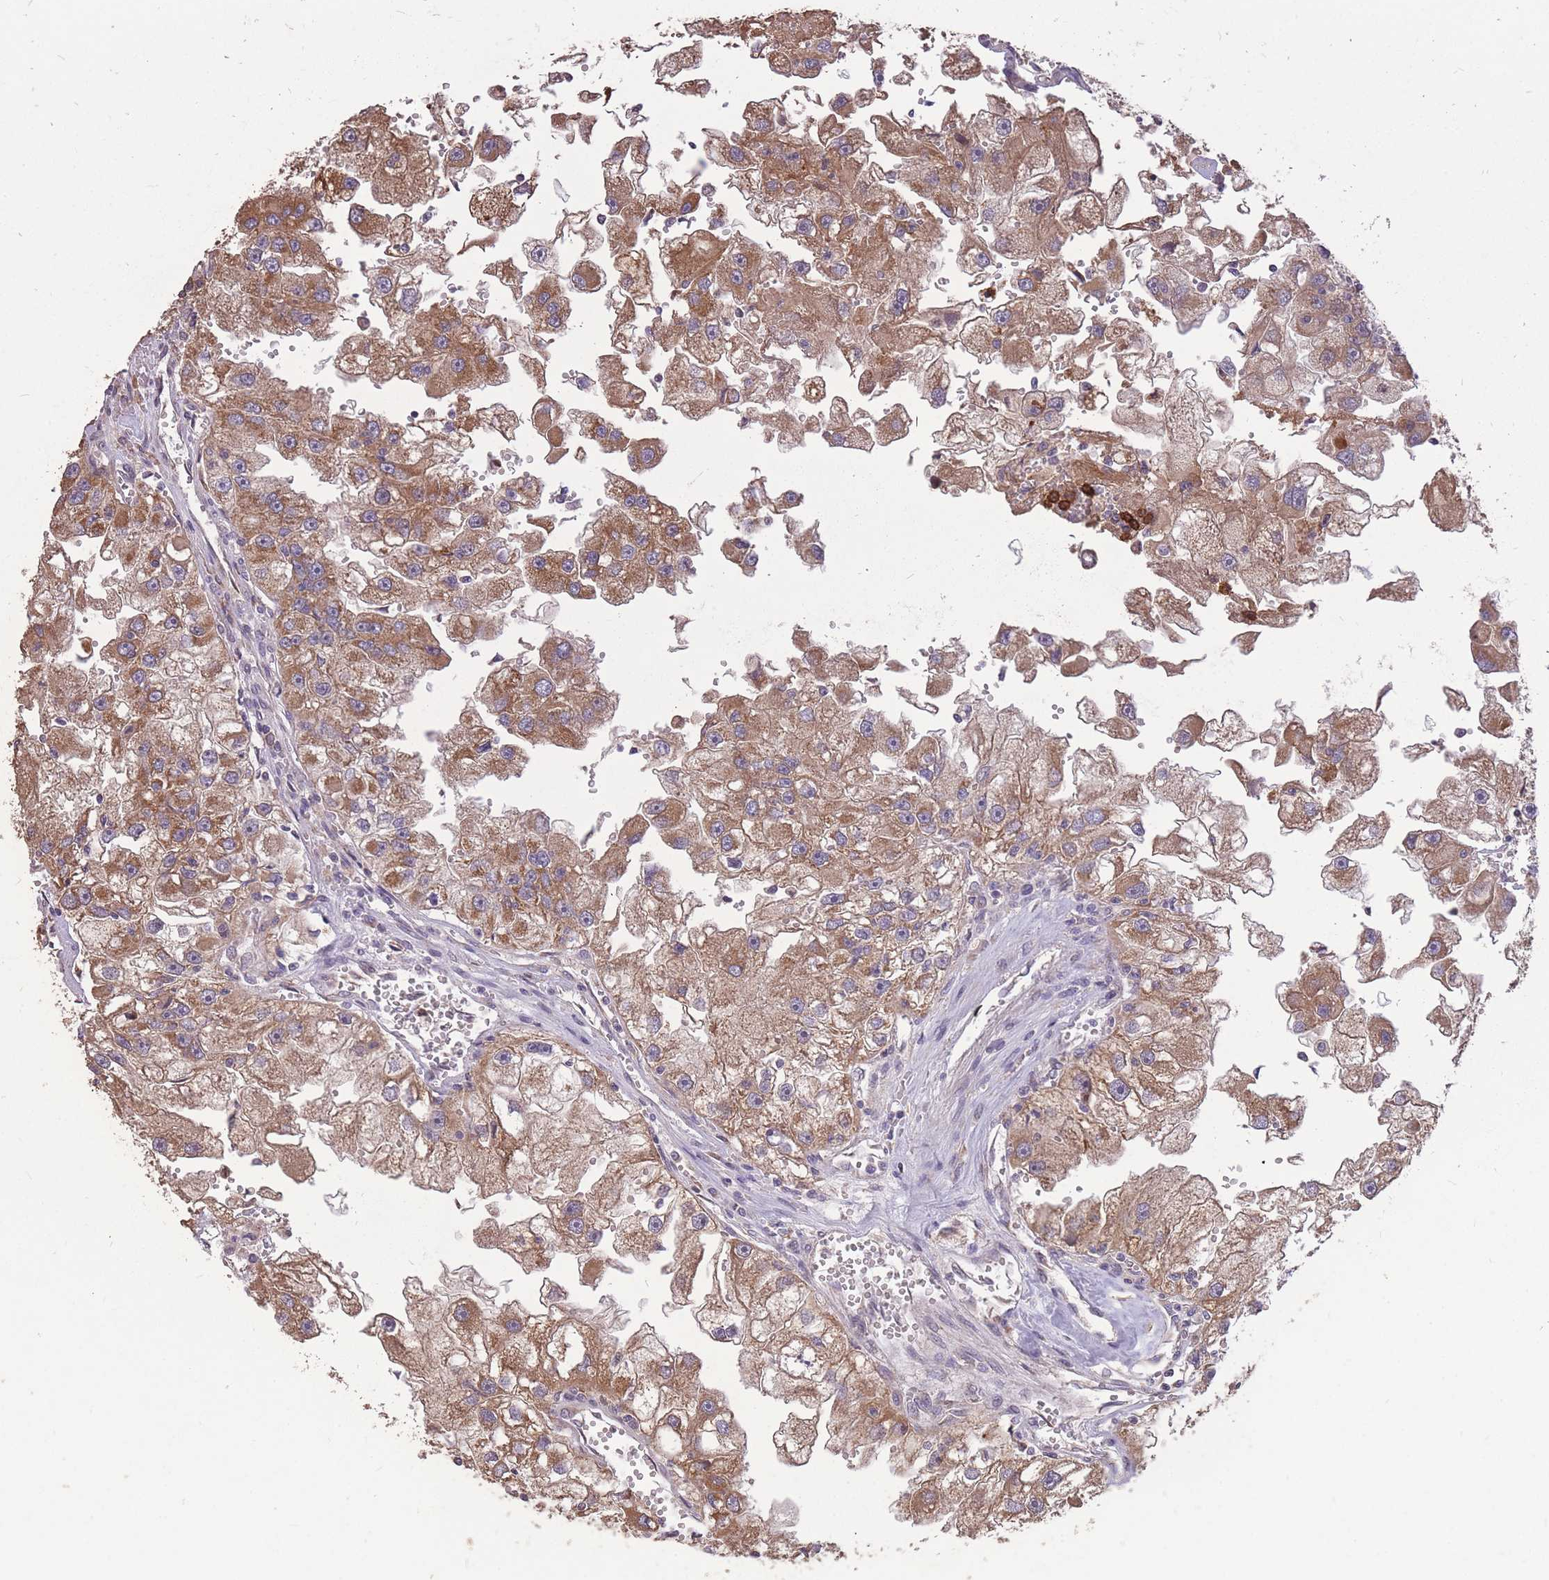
{"staining": {"intensity": "moderate", "quantity": ">75%", "location": "cytoplasmic/membranous"}, "tissue": "renal cancer", "cell_type": "Tumor cells", "image_type": "cancer", "snomed": [{"axis": "morphology", "description": "Adenocarcinoma, NOS"}, {"axis": "topography", "description": "Kidney"}], "caption": "A high-resolution histopathology image shows immunohistochemistry staining of adenocarcinoma (renal), which displays moderate cytoplasmic/membranous expression in approximately >75% of tumor cells.", "gene": "IGF2BP2", "patient": {"sex": "male", "age": 63}}